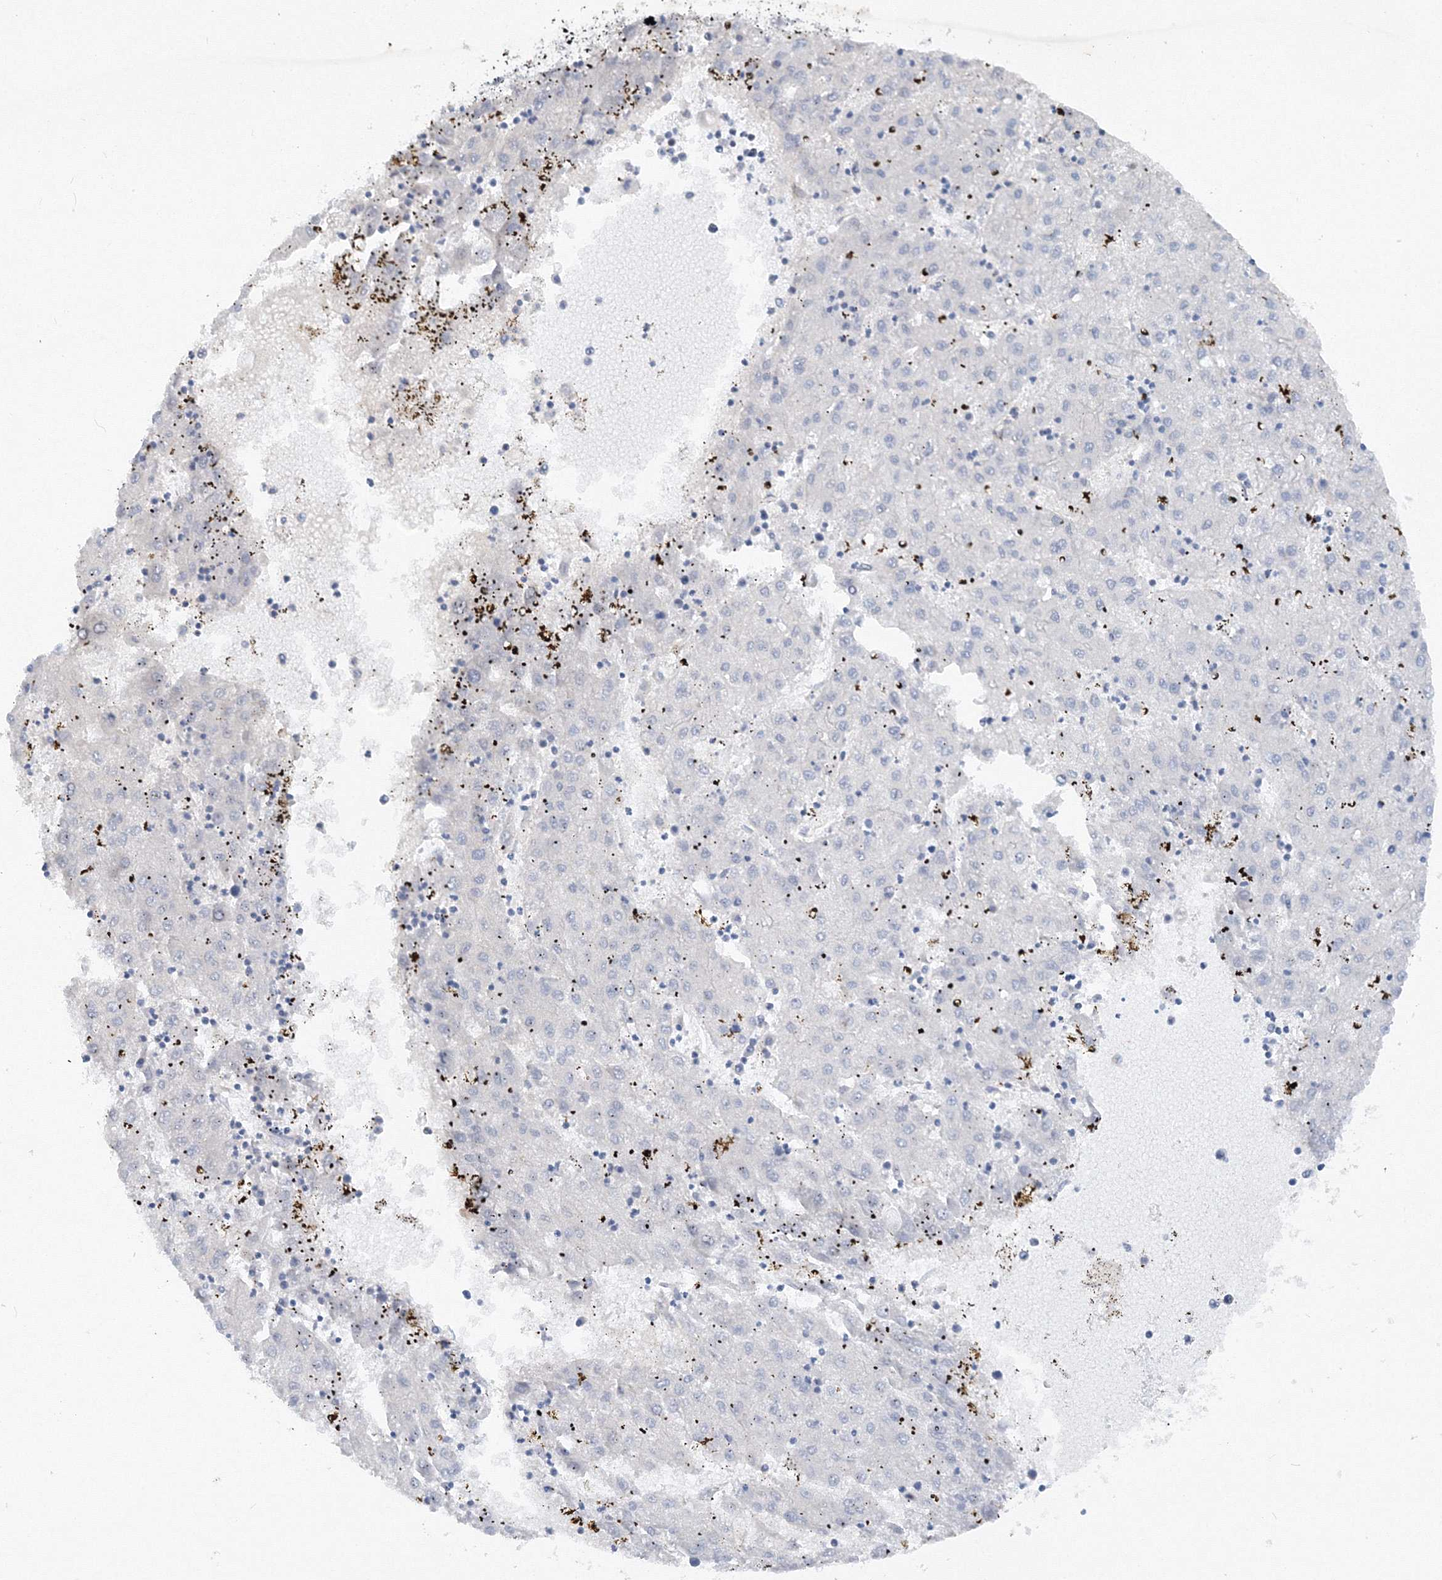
{"staining": {"intensity": "negative", "quantity": "none", "location": "none"}, "tissue": "liver cancer", "cell_type": "Tumor cells", "image_type": "cancer", "snomed": [{"axis": "morphology", "description": "Carcinoma, Hepatocellular, NOS"}, {"axis": "topography", "description": "Liver"}], "caption": "This is an IHC photomicrograph of human liver cancer. There is no positivity in tumor cells.", "gene": "TANC1", "patient": {"sex": "male", "age": 72}}